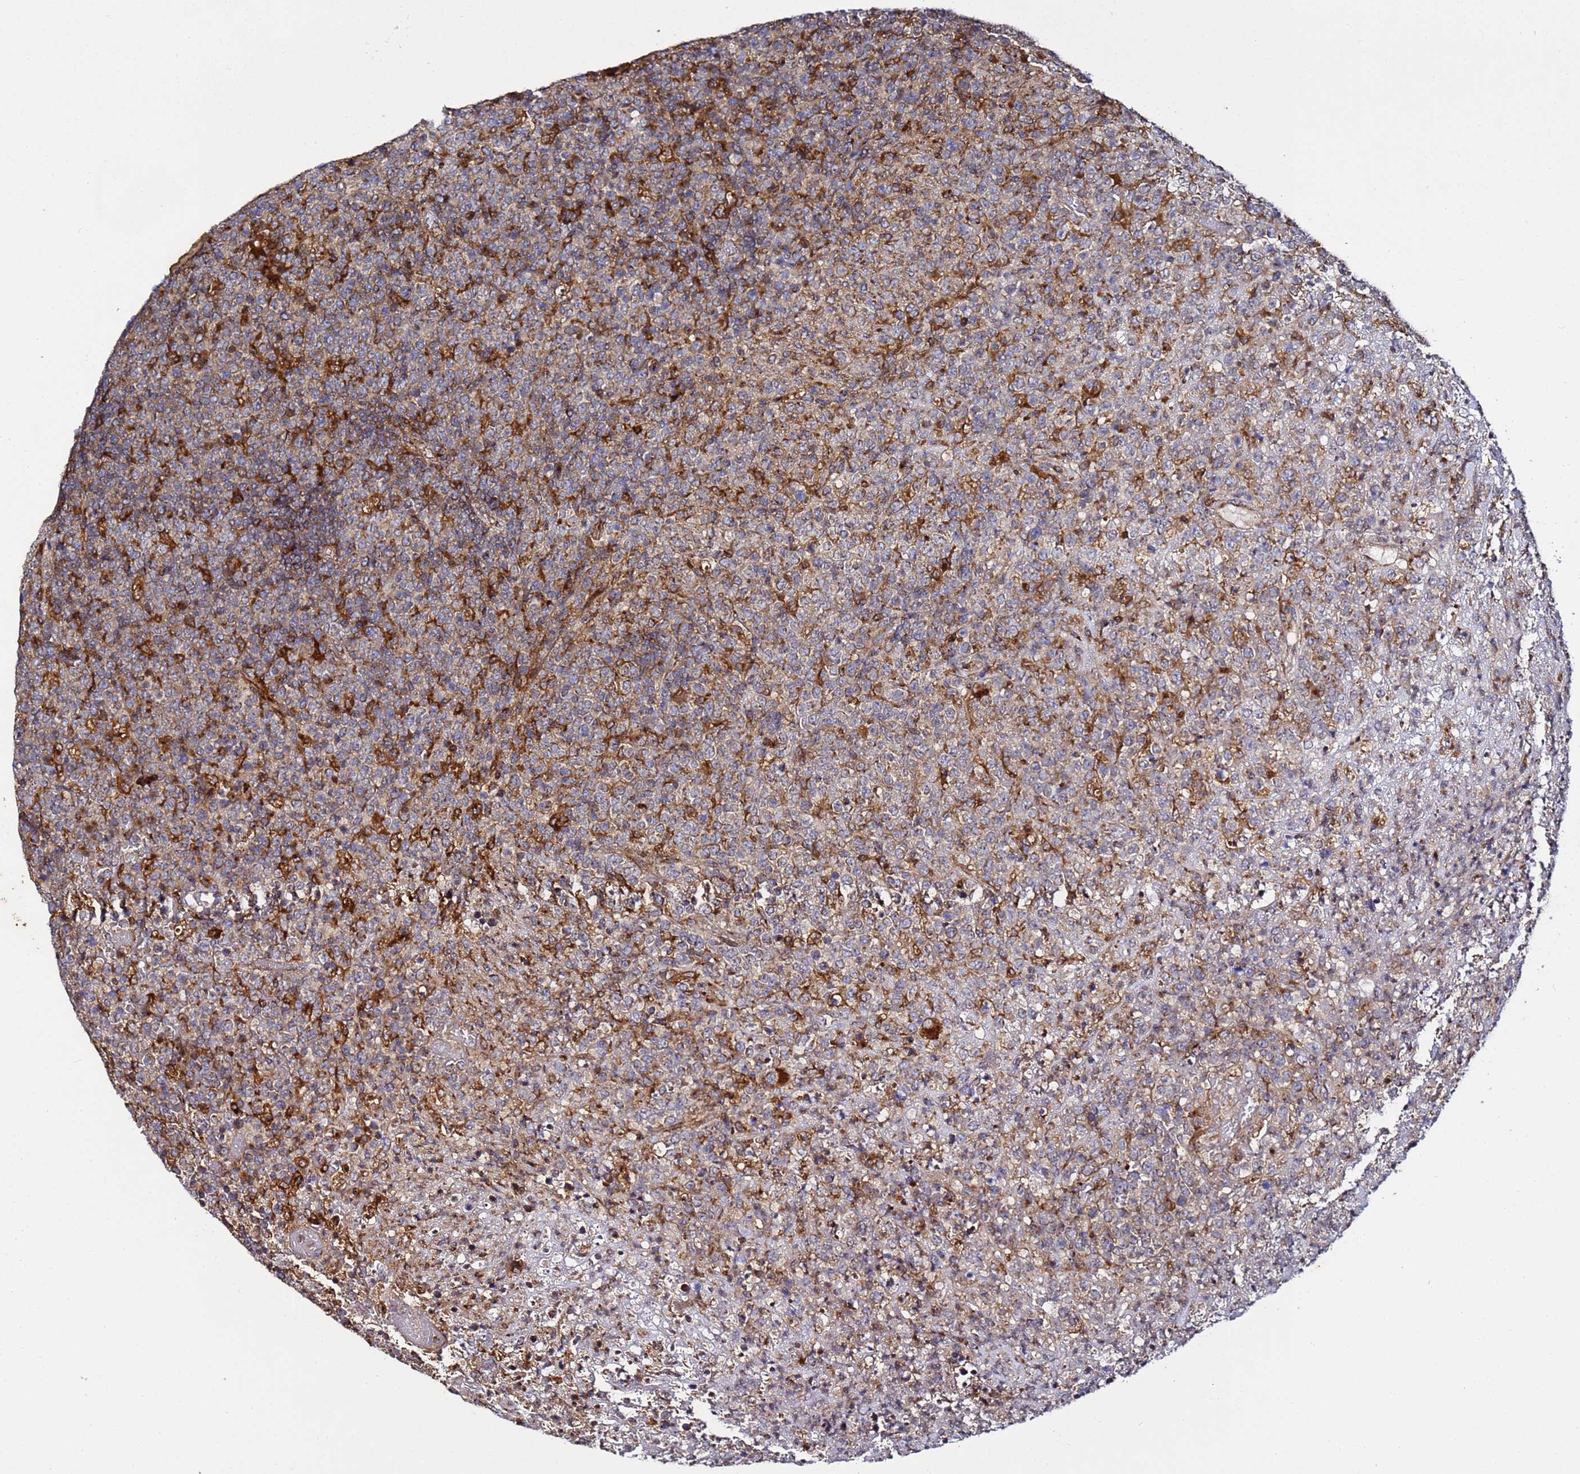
{"staining": {"intensity": "negative", "quantity": "none", "location": "none"}, "tissue": "lymphoma", "cell_type": "Tumor cells", "image_type": "cancer", "snomed": [{"axis": "morphology", "description": "Malignant lymphoma, non-Hodgkin's type, High grade"}, {"axis": "topography", "description": "Colon"}], "caption": "A photomicrograph of human malignant lymphoma, non-Hodgkin's type (high-grade) is negative for staining in tumor cells. Nuclei are stained in blue.", "gene": "TMEM176B", "patient": {"sex": "female", "age": 53}}